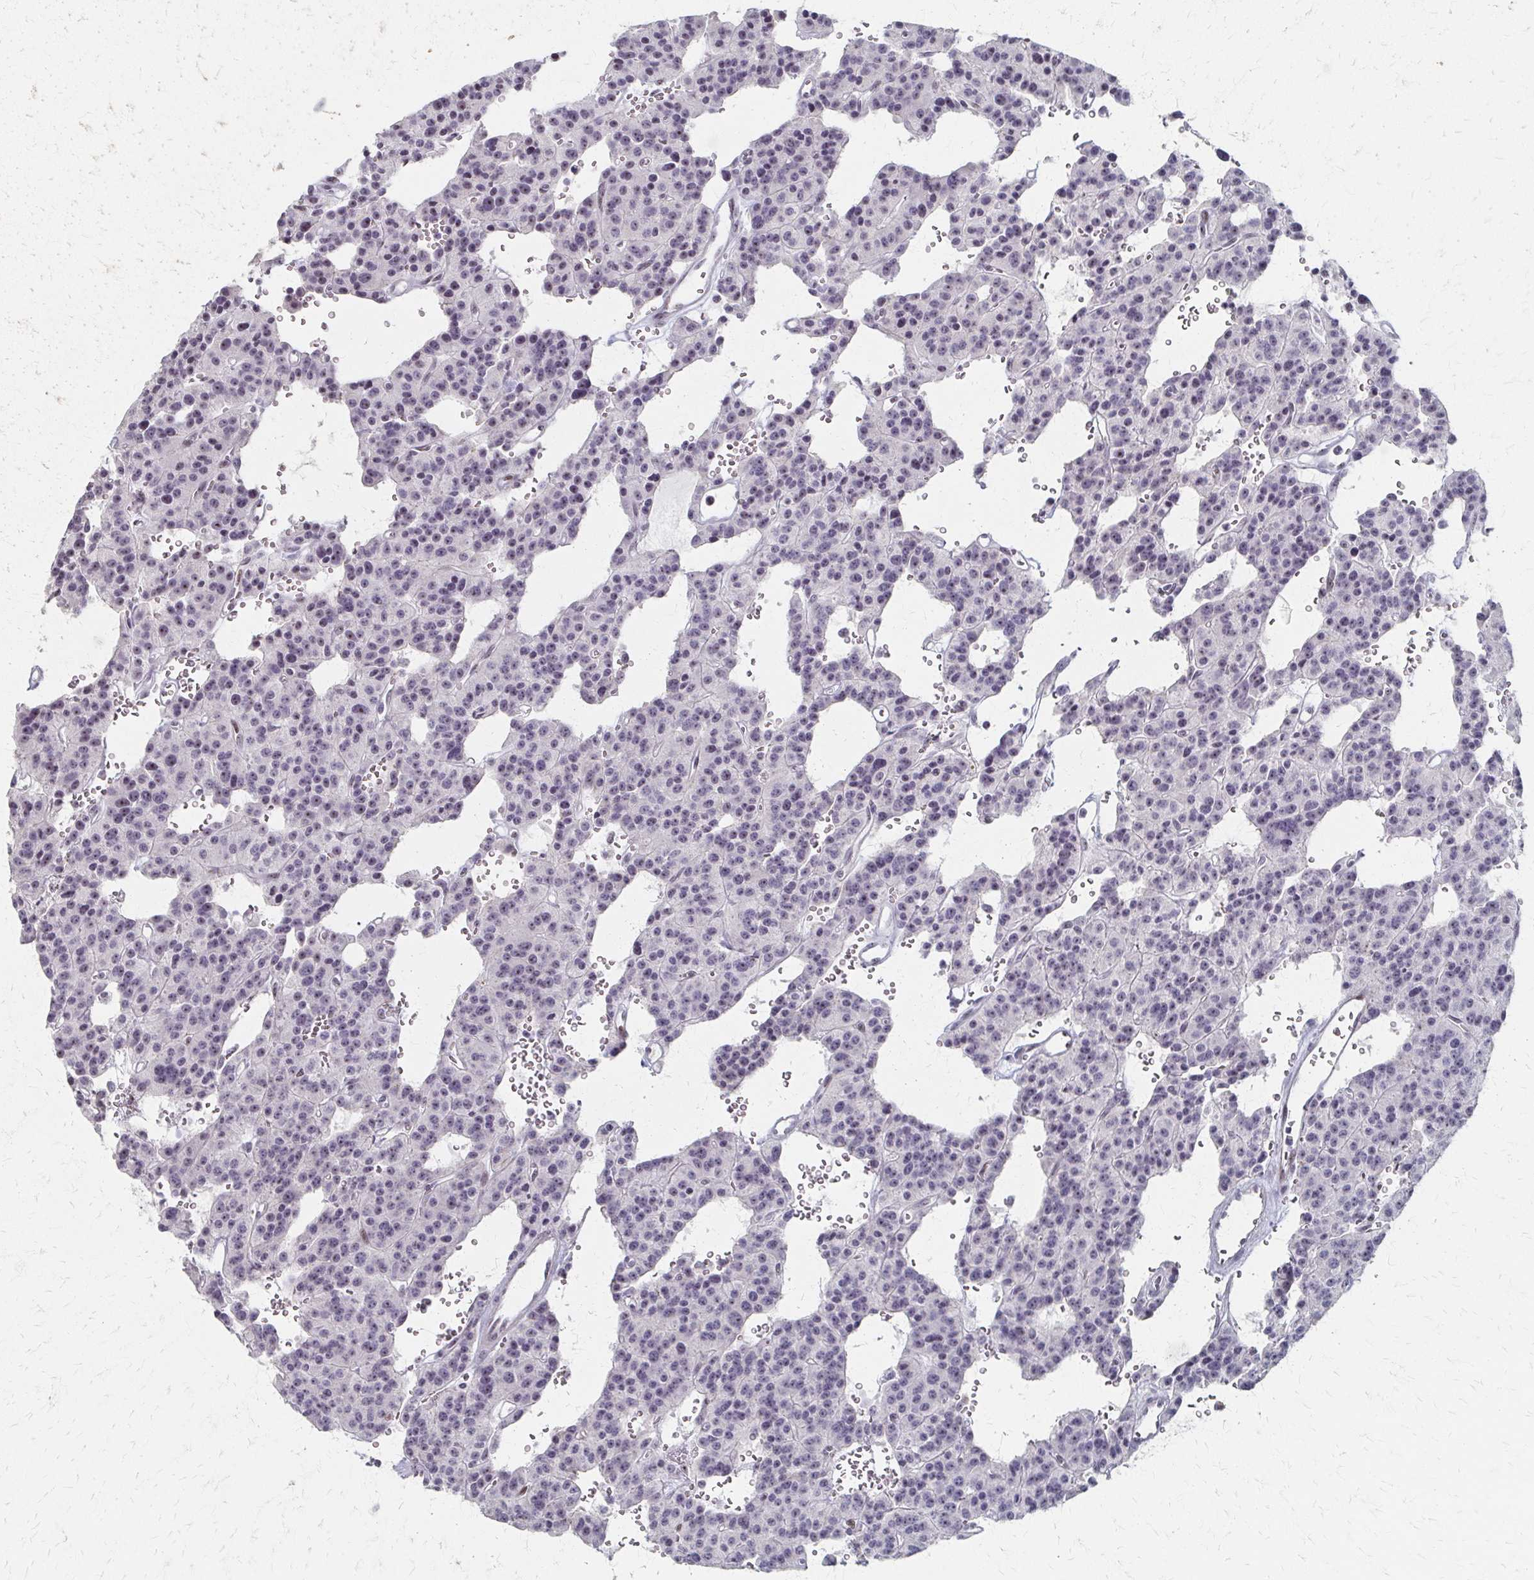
{"staining": {"intensity": "negative", "quantity": "none", "location": "none"}, "tissue": "carcinoid", "cell_type": "Tumor cells", "image_type": "cancer", "snomed": [{"axis": "morphology", "description": "Carcinoid, malignant, NOS"}, {"axis": "topography", "description": "Lung"}], "caption": "This is a image of immunohistochemistry (IHC) staining of carcinoid, which shows no expression in tumor cells.", "gene": "PES1", "patient": {"sex": "female", "age": 71}}